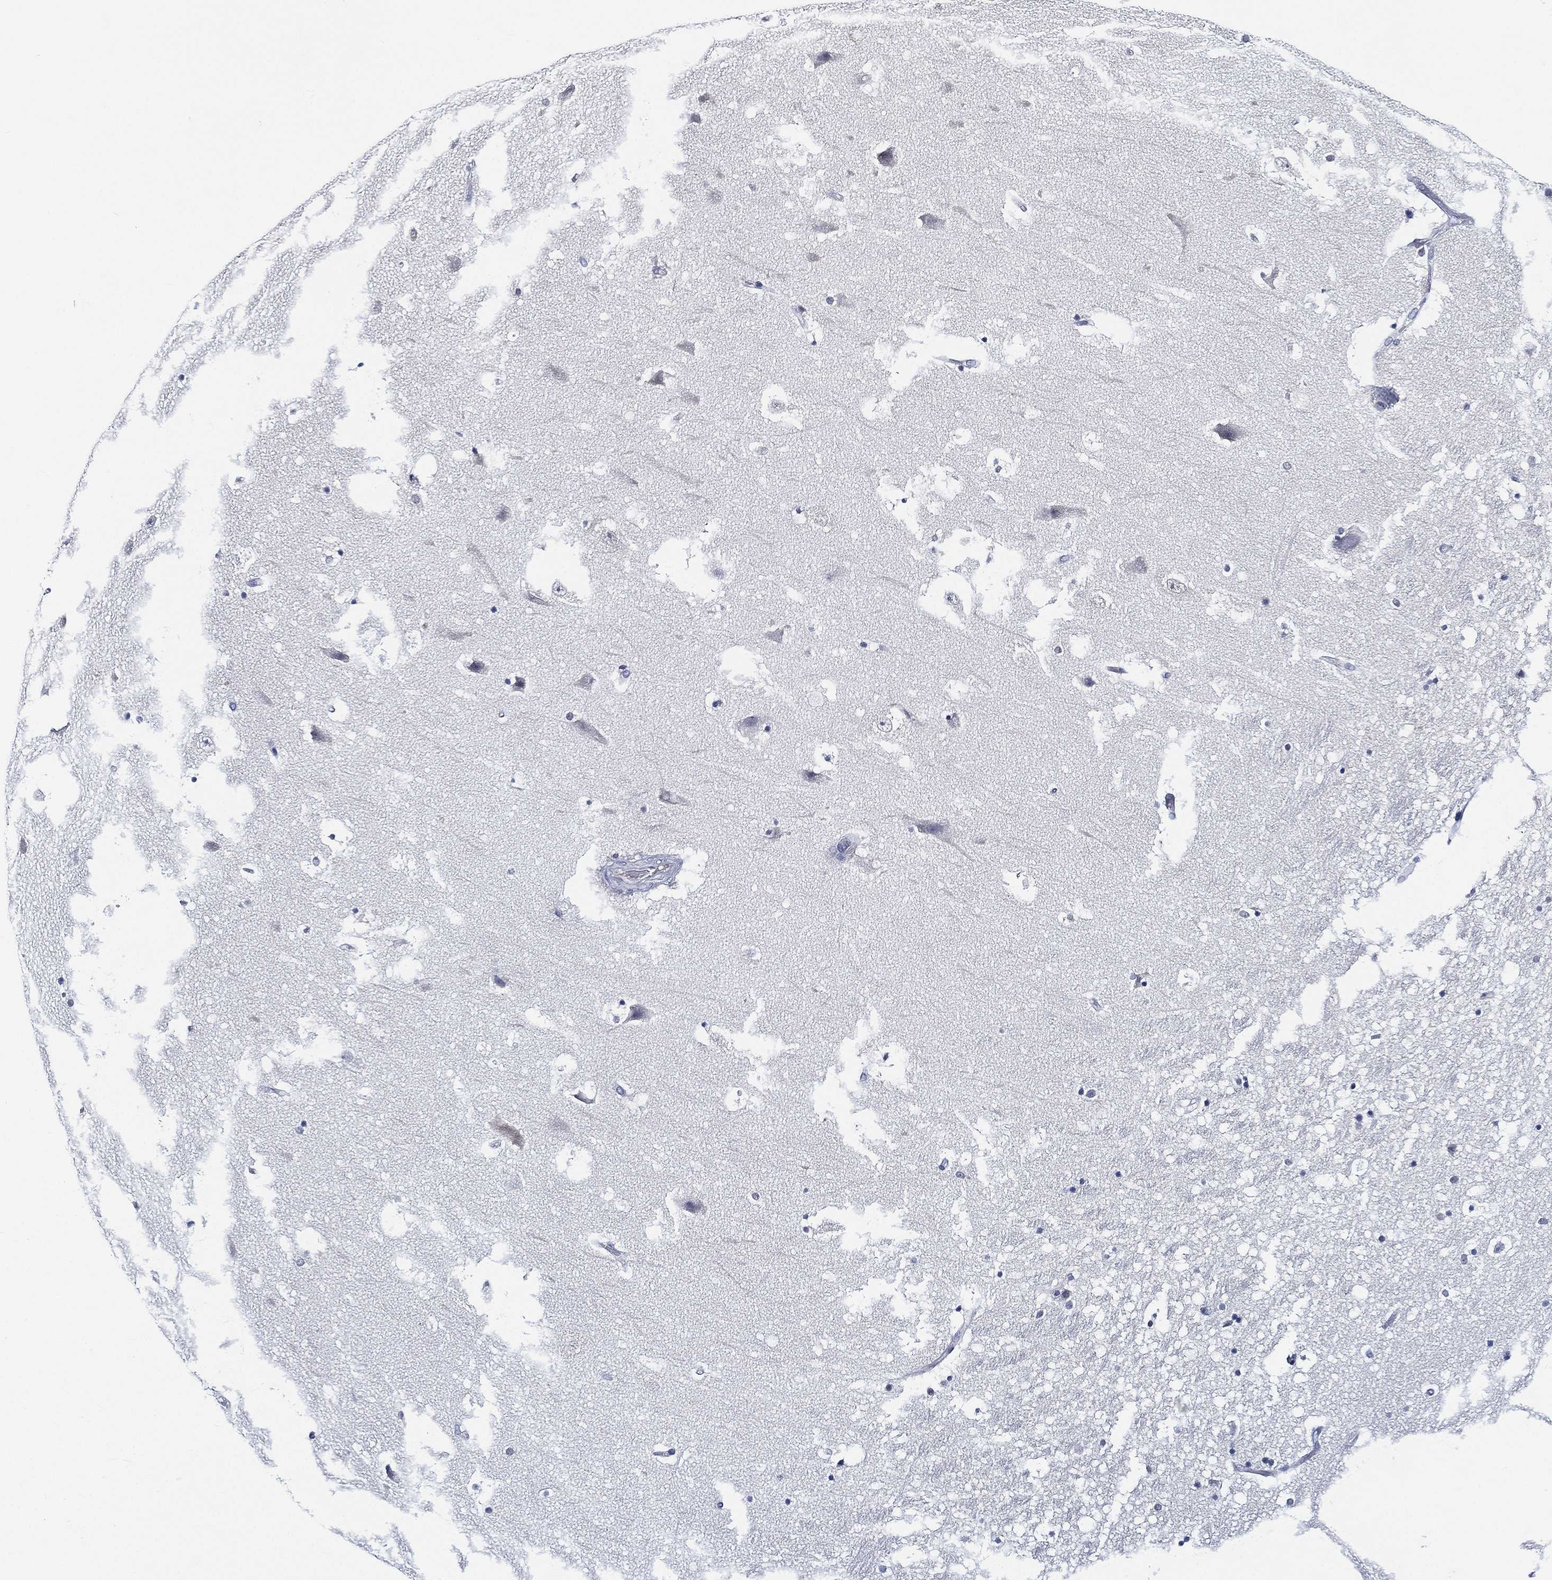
{"staining": {"intensity": "negative", "quantity": "none", "location": "none"}, "tissue": "hippocampus", "cell_type": "Glial cells", "image_type": "normal", "snomed": [{"axis": "morphology", "description": "Normal tissue, NOS"}, {"axis": "topography", "description": "Hippocampus"}], "caption": "Human hippocampus stained for a protein using immunohistochemistry (IHC) exhibits no staining in glial cells.", "gene": "NEDD9", "patient": {"sex": "male", "age": 51}}